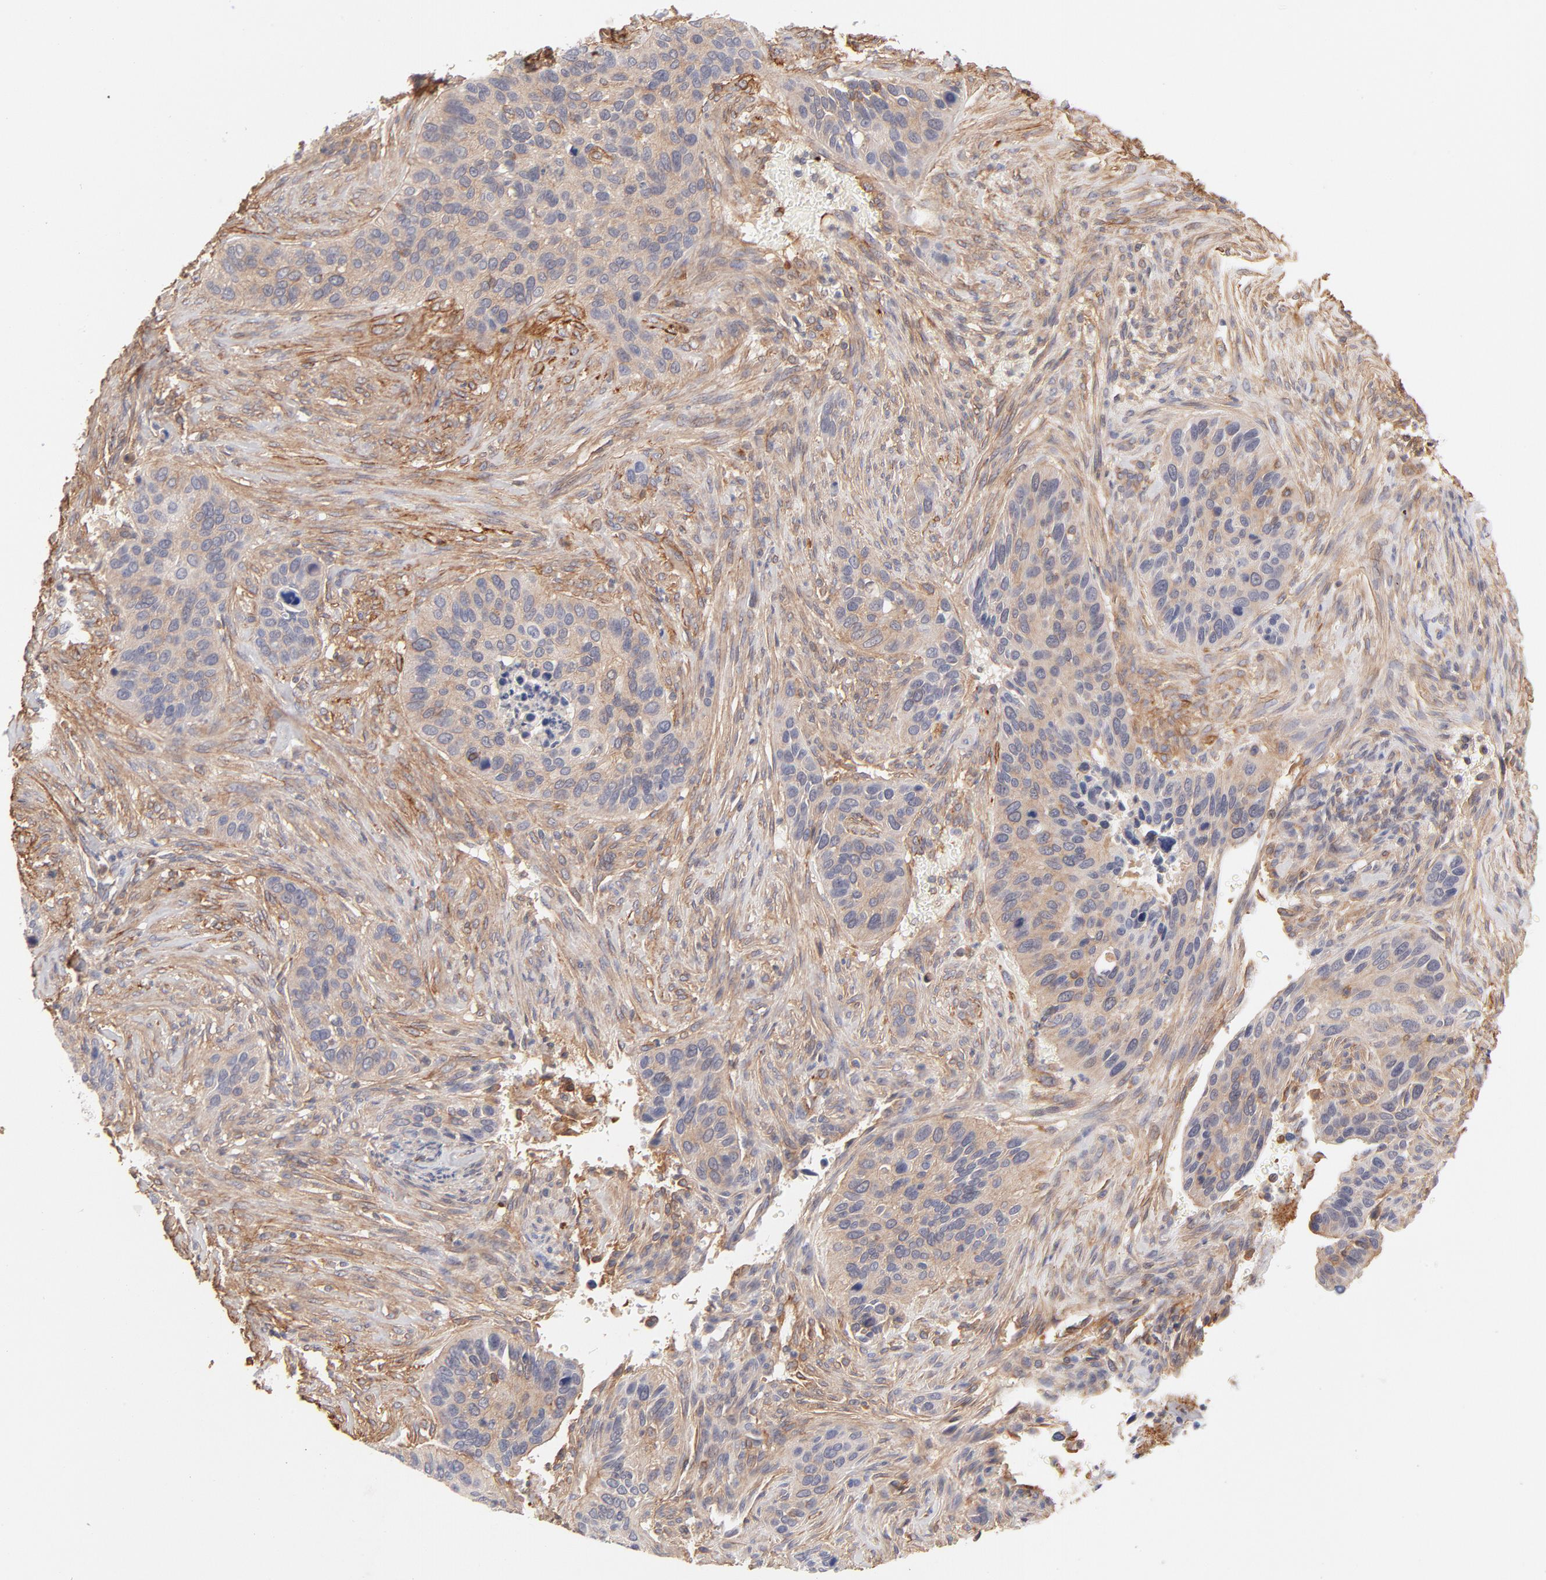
{"staining": {"intensity": "weak", "quantity": ">75%", "location": "cytoplasmic/membranous"}, "tissue": "cervical cancer", "cell_type": "Tumor cells", "image_type": "cancer", "snomed": [{"axis": "morphology", "description": "Adenocarcinoma, NOS"}, {"axis": "topography", "description": "Cervix"}], "caption": "Immunohistochemical staining of human cervical cancer (adenocarcinoma) shows low levels of weak cytoplasmic/membranous protein staining in about >75% of tumor cells. The protein is stained brown, and the nuclei are stained in blue (DAB IHC with brightfield microscopy, high magnification).", "gene": "LDLRAP1", "patient": {"sex": "female", "age": 29}}